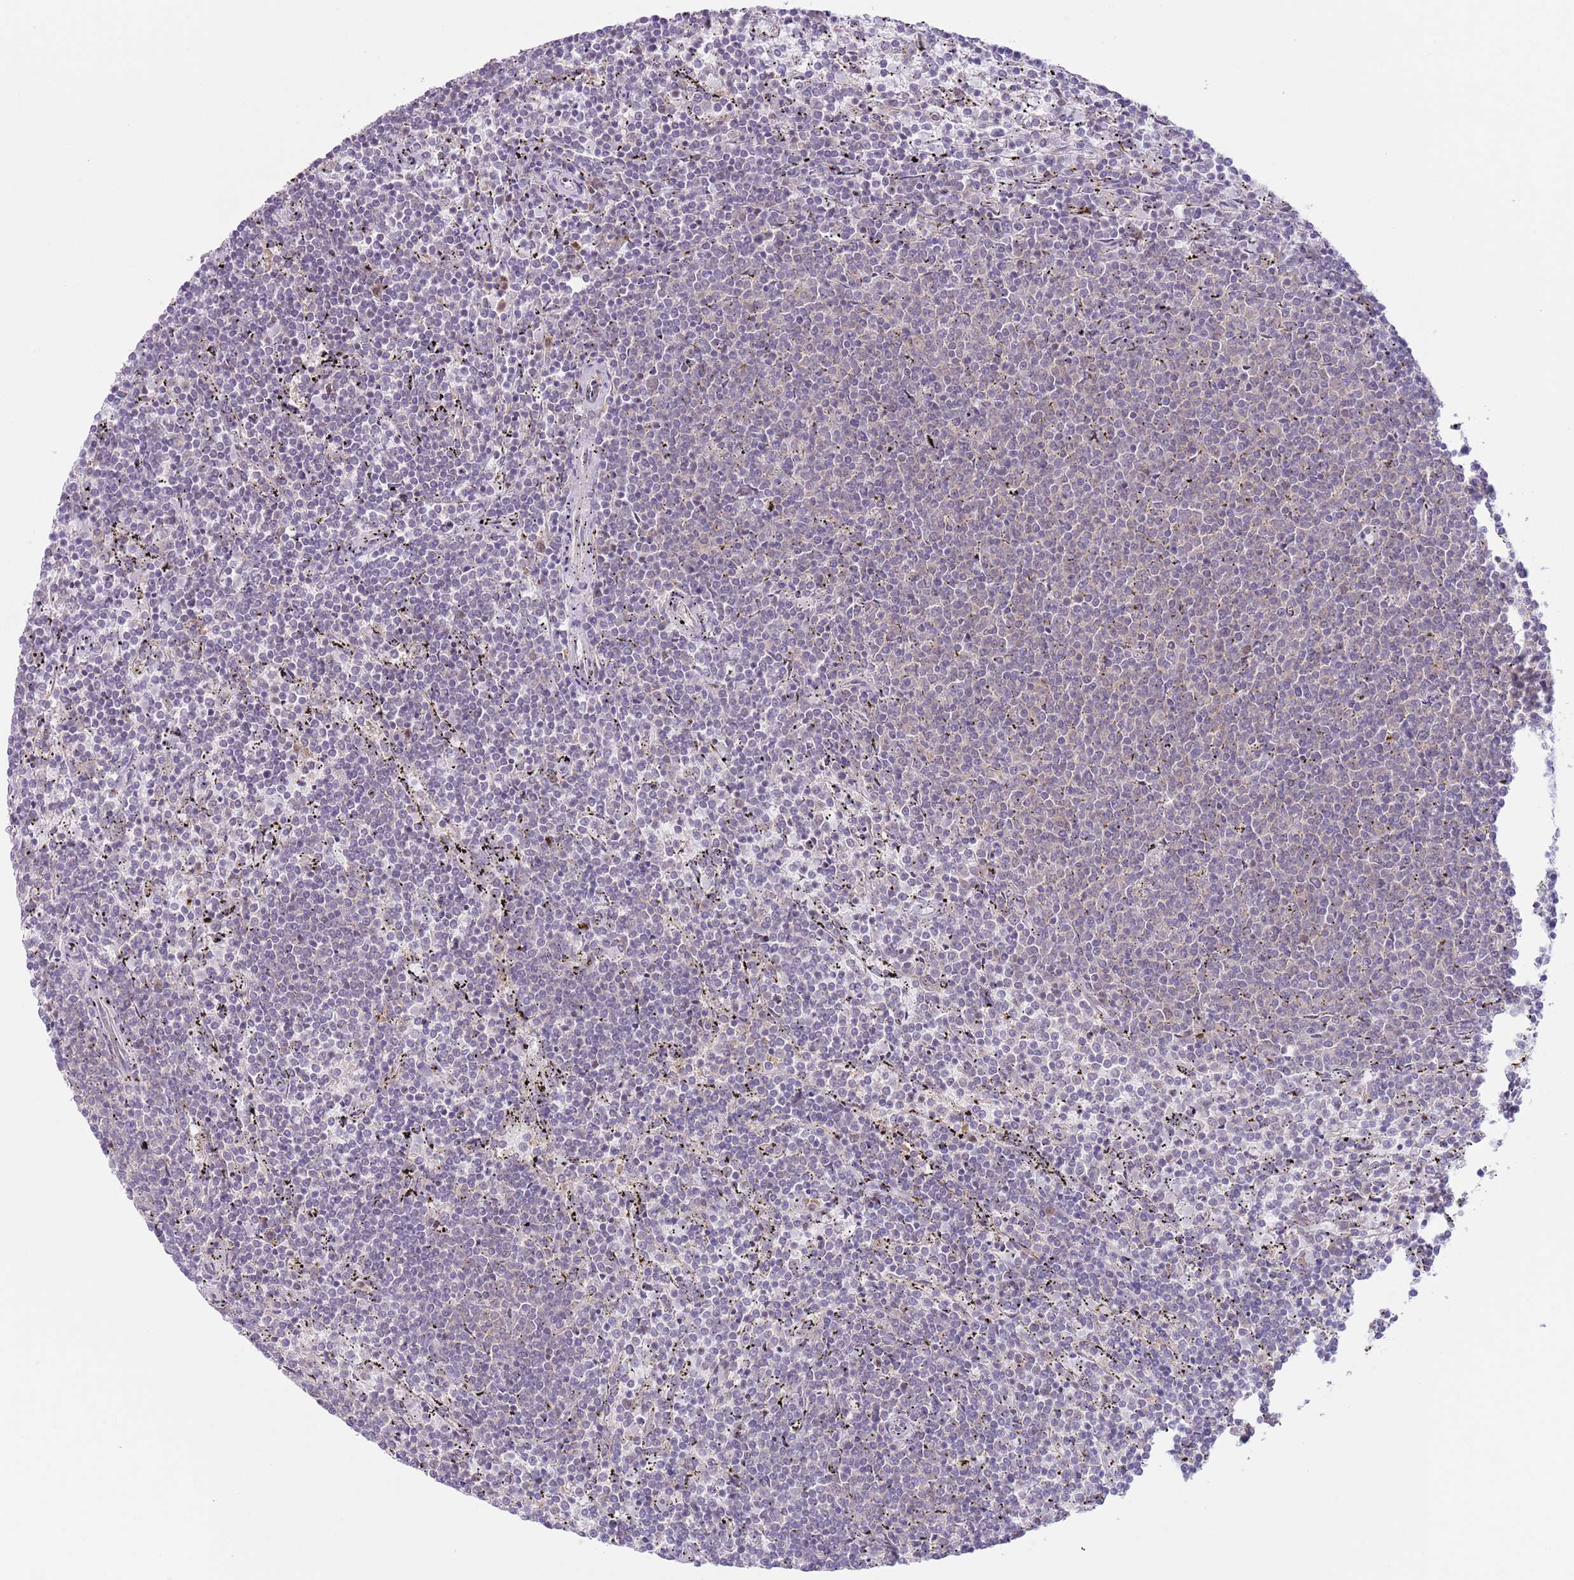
{"staining": {"intensity": "negative", "quantity": "none", "location": "none"}, "tissue": "lymphoma", "cell_type": "Tumor cells", "image_type": "cancer", "snomed": [{"axis": "morphology", "description": "Malignant lymphoma, non-Hodgkin's type, Low grade"}, {"axis": "topography", "description": "Spleen"}], "caption": "An image of malignant lymphoma, non-Hodgkin's type (low-grade) stained for a protein demonstrates no brown staining in tumor cells.", "gene": "COPE", "patient": {"sex": "female", "age": 50}}